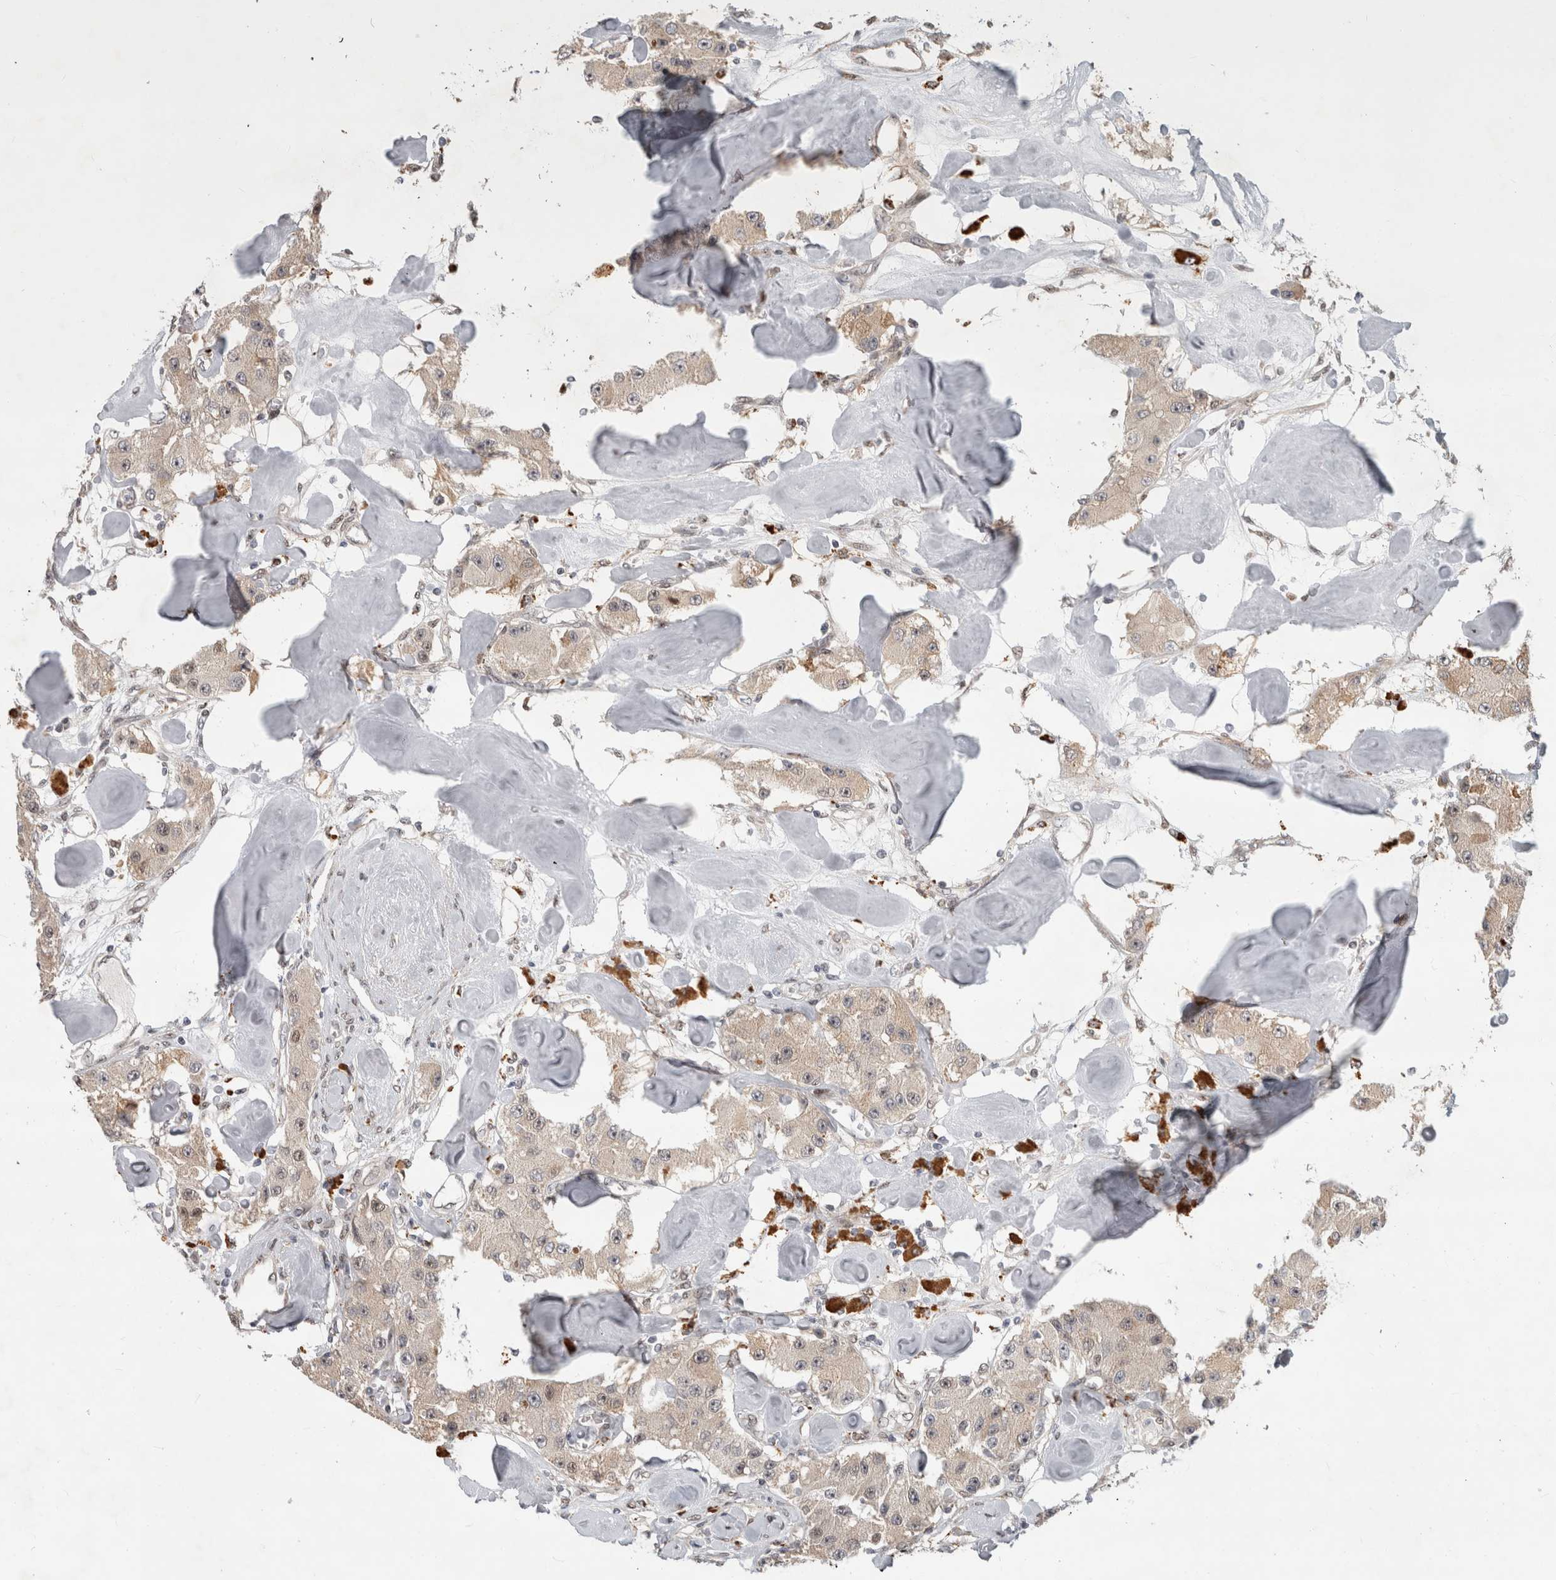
{"staining": {"intensity": "weak", "quantity": ">75%", "location": "cytoplasmic/membranous"}, "tissue": "carcinoid", "cell_type": "Tumor cells", "image_type": "cancer", "snomed": [{"axis": "morphology", "description": "Carcinoid, malignant, NOS"}, {"axis": "topography", "description": "Pancreas"}], "caption": "Immunohistochemical staining of carcinoid demonstrates low levels of weak cytoplasmic/membranous protein expression in approximately >75% of tumor cells.", "gene": "NAB2", "patient": {"sex": "male", "age": 41}}